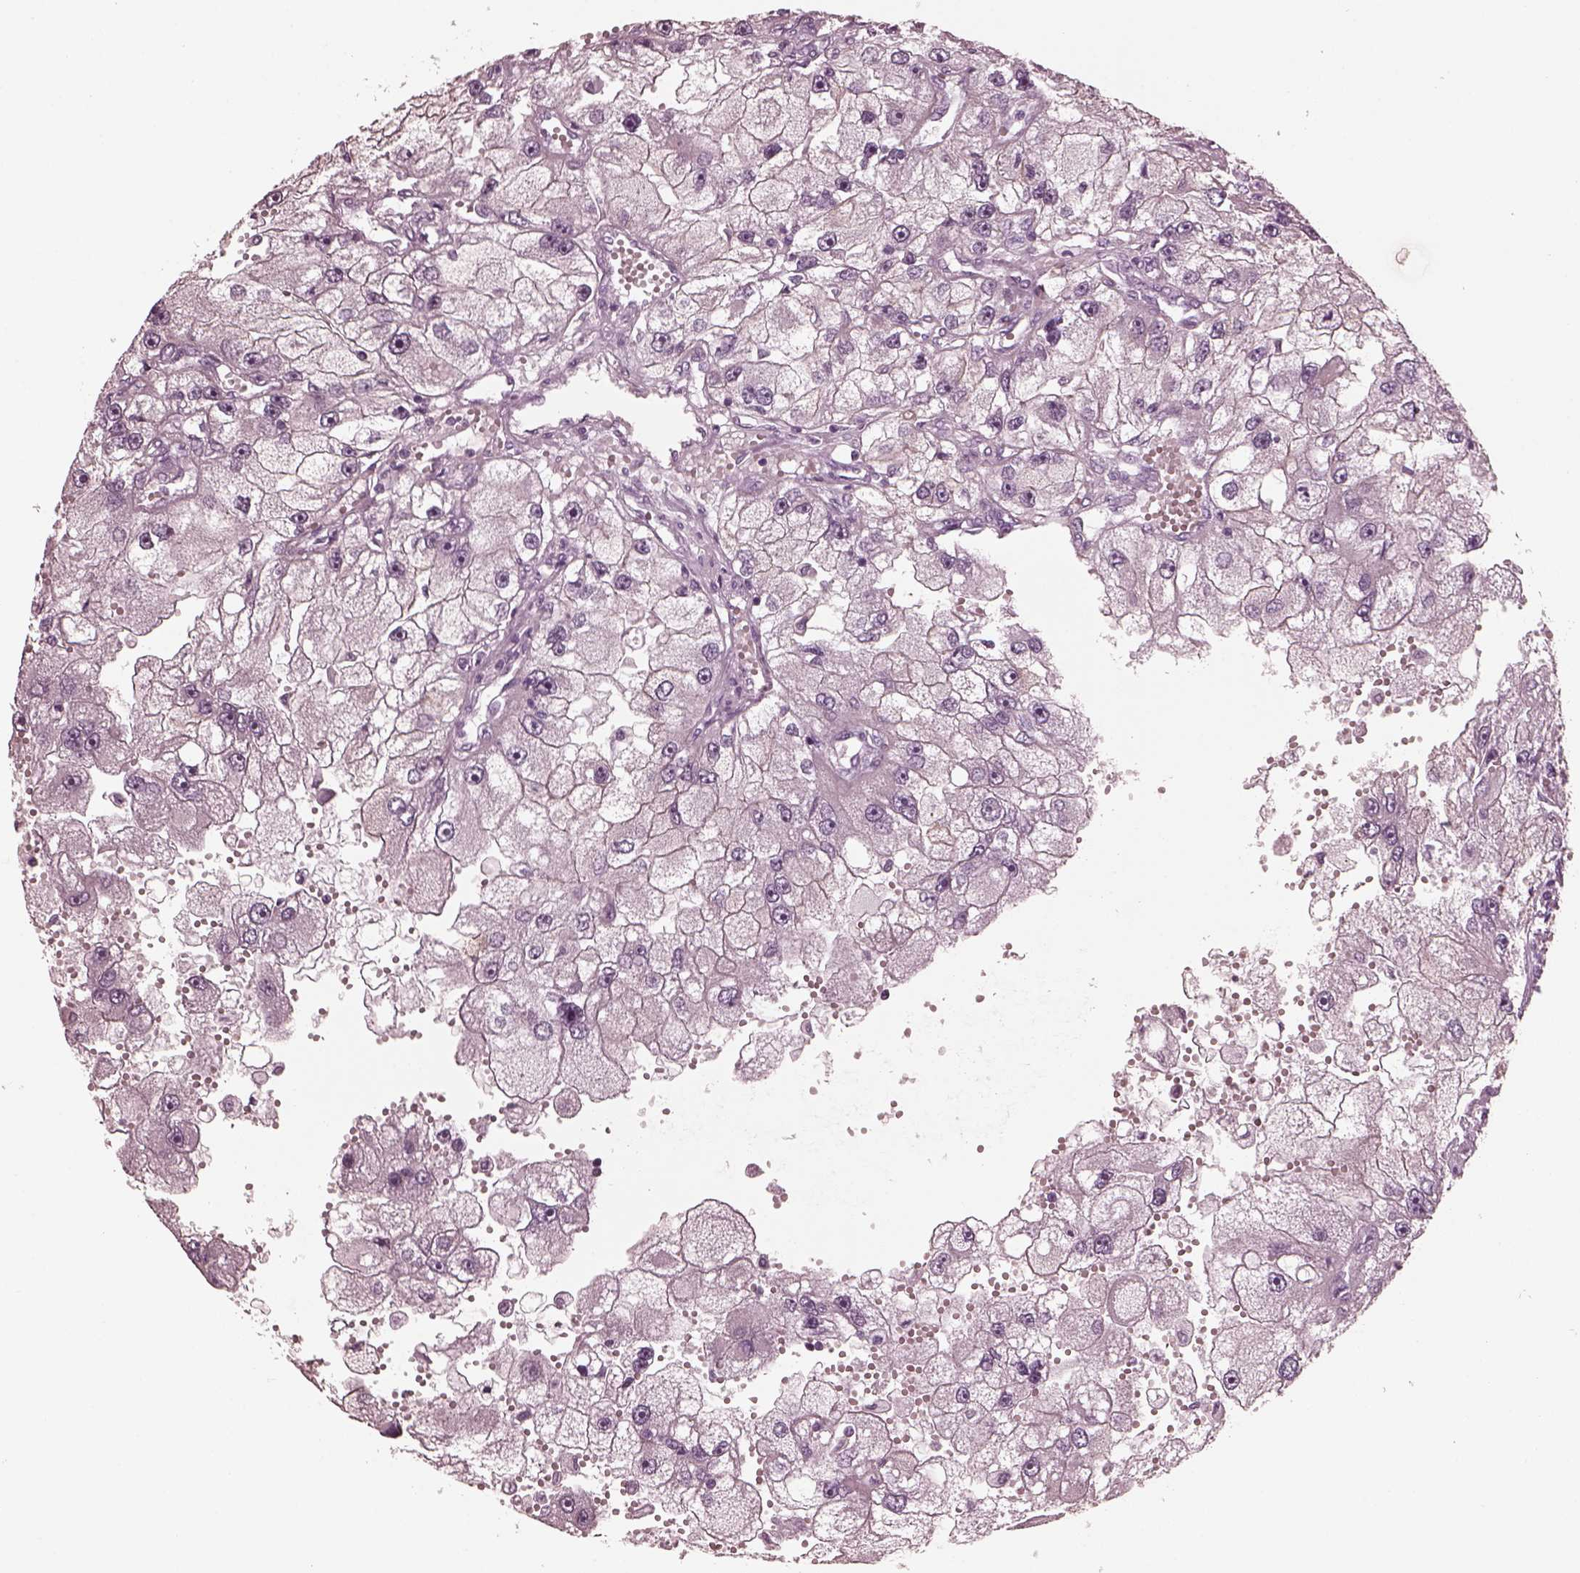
{"staining": {"intensity": "negative", "quantity": "none", "location": "none"}, "tissue": "renal cancer", "cell_type": "Tumor cells", "image_type": "cancer", "snomed": [{"axis": "morphology", "description": "Adenocarcinoma, NOS"}, {"axis": "topography", "description": "Kidney"}], "caption": "Immunohistochemistry histopathology image of human adenocarcinoma (renal) stained for a protein (brown), which displays no expression in tumor cells. (Stains: DAB immunohistochemistry with hematoxylin counter stain, Microscopy: brightfield microscopy at high magnification).", "gene": "CGA", "patient": {"sex": "male", "age": 63}}